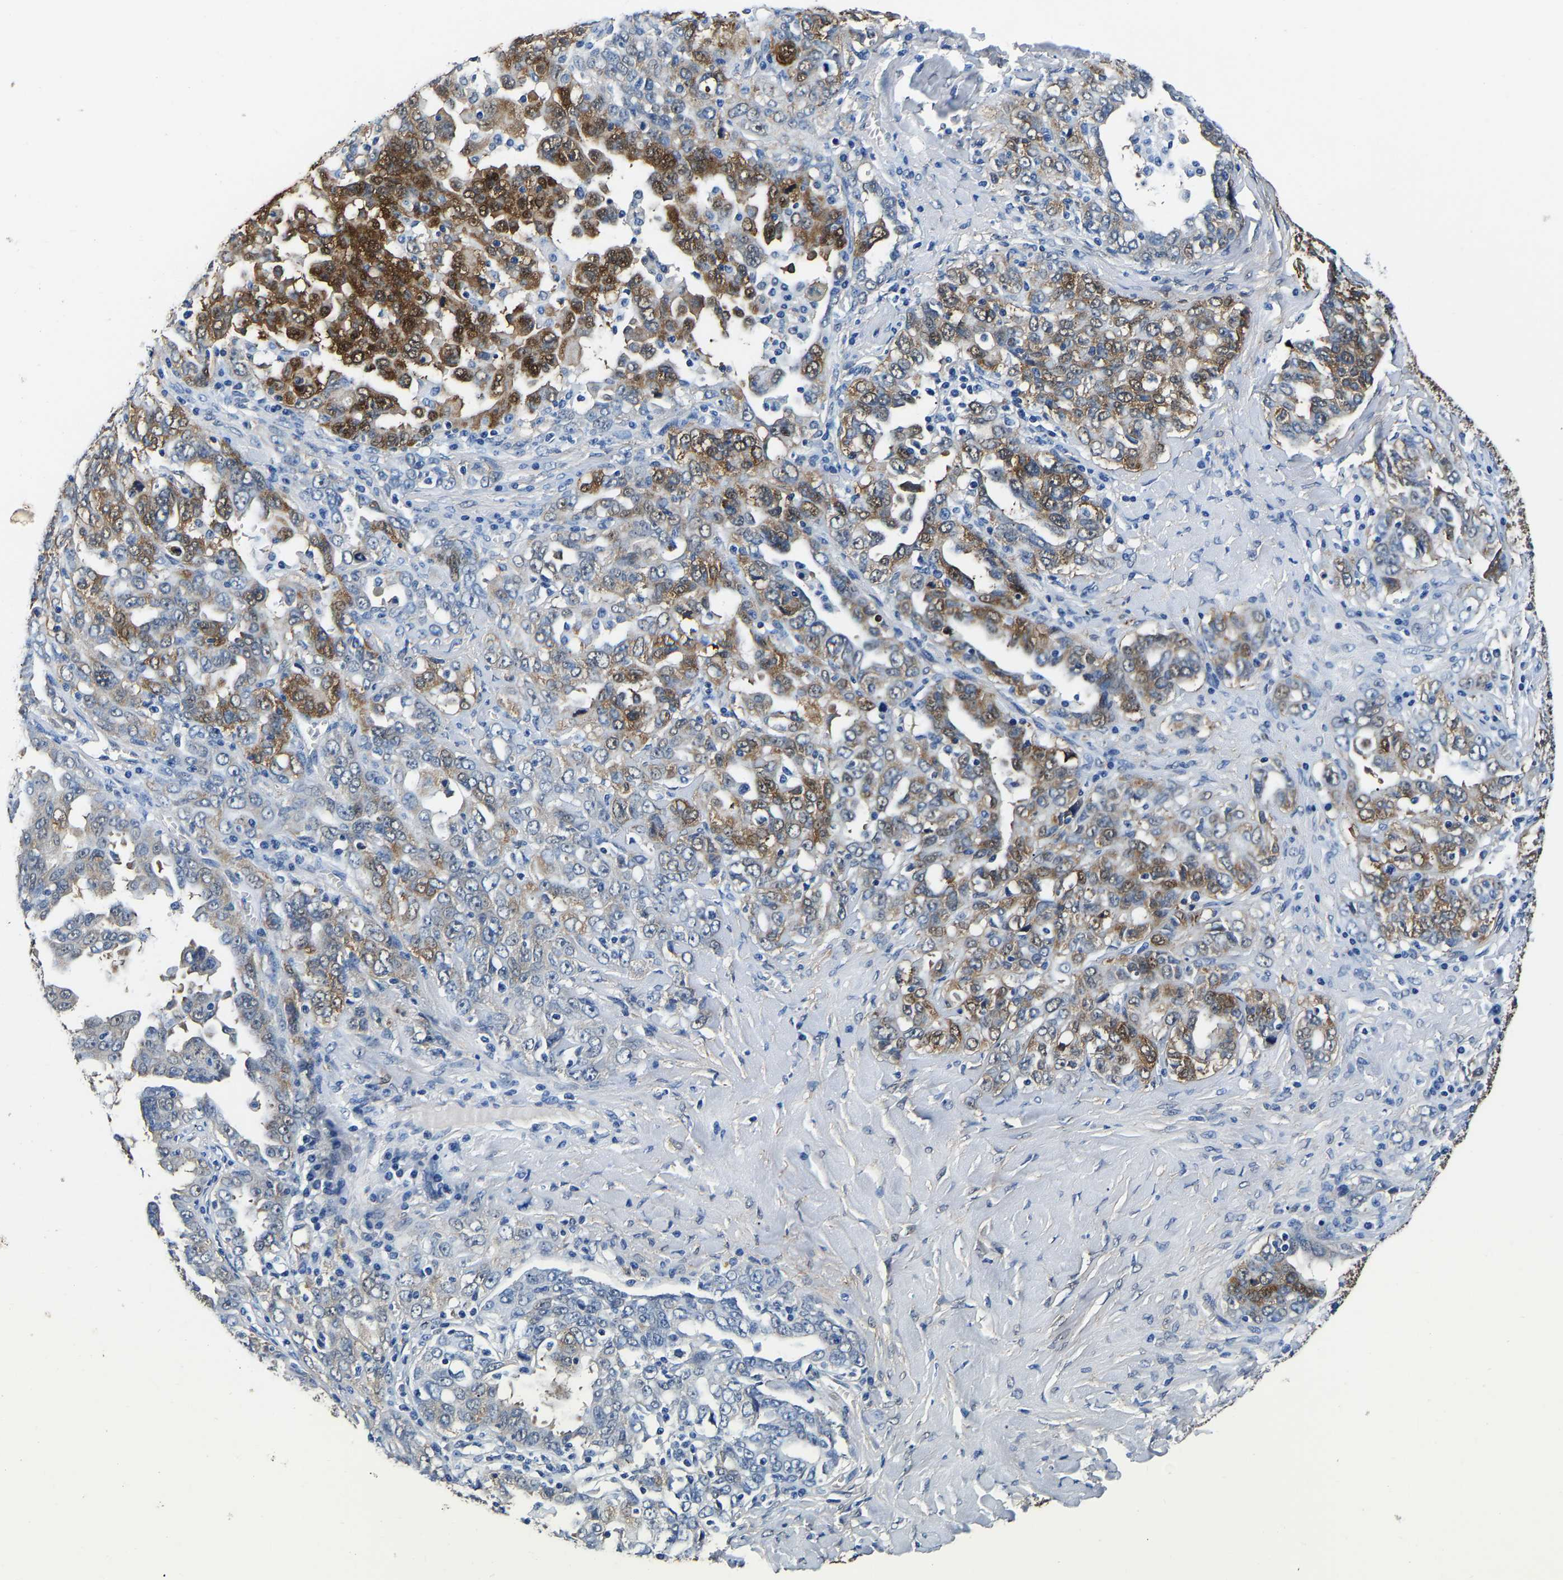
{"staining": {"intensity": "moderate", "quantity": "25%-75%", "location": "cytoplasmic/membranous,nuclear"}, "tissue": "ovarian cancer", "cell_type": "Tumor cells", "image_type": "cancer", "snomed": [{"axis": "morphology", "description": "Carcinoma, endometroid"}, {"axis": "topography", "description": "Ovary"}], "caption": "High-magnification brightfield microscopy of ovarian endometroid carcinoma stained with DAB (3,3'-diaminobenzidine) (brown) and counterstained with hematoxylin (blue). tumor cells exhibit moderate cytoplasmic/membranous and nuclear expression is present in about25%-75% of cells.", "gene": "S100A13", "patient": {"sex": "female", "age": 62}}